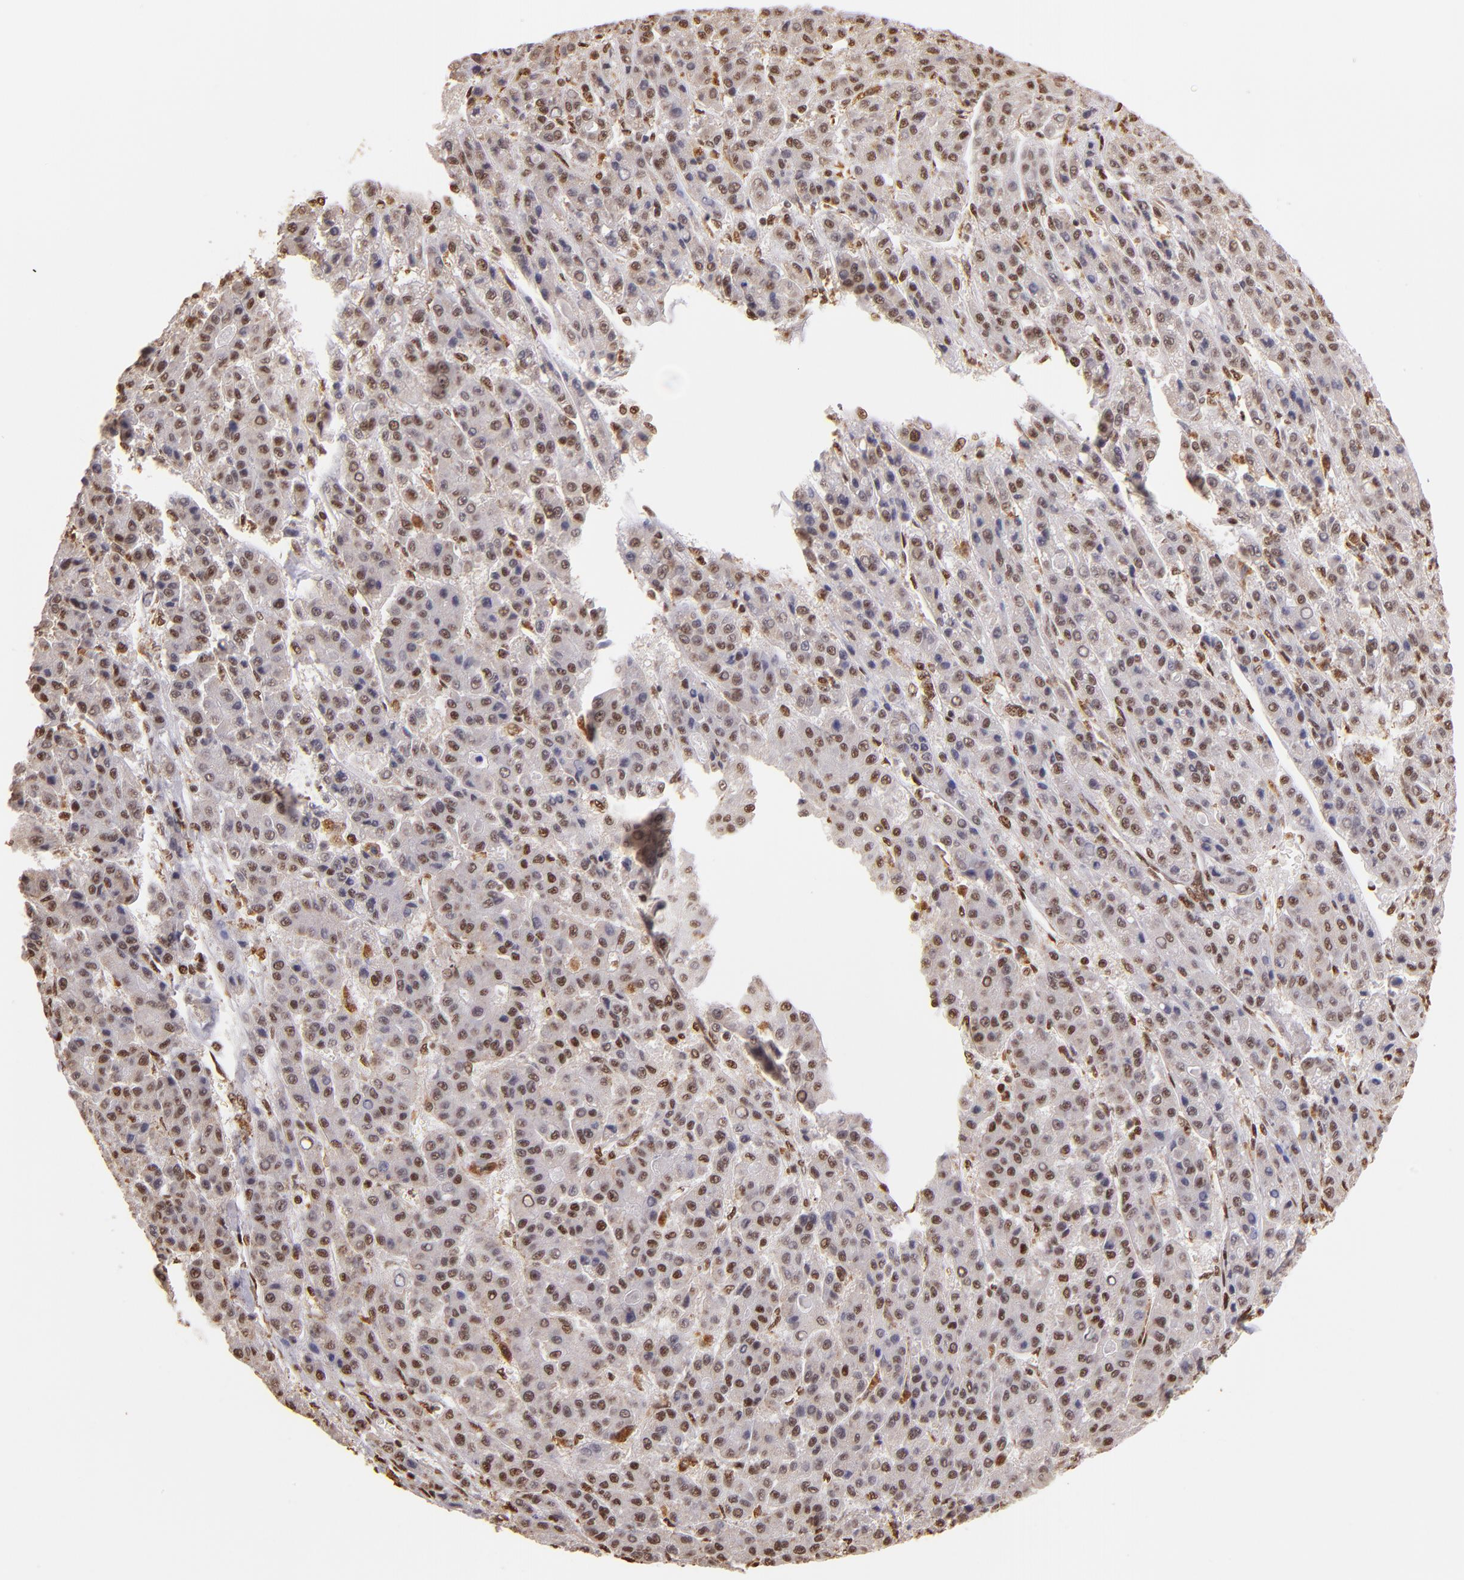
{"staining": {"intensity": "weak", "quantity": ">75%", "location": "nuclear"}, "tissue": "liver cancer", "cell_type": "Tumor cells", "image_type": "cancer", "snomed": [{"axis": "morphology", "description": "Carcinoma, Hepatocellular, NOS"}, {"axis": "topography", "description": "Liver"}], "caption": "A brown stain labels weak nuclear positivity of a protein in liver hepatocellular carcinoma tumor cells.", "gene": "SP1", "patient": {"sex": "male", "age": 70}}